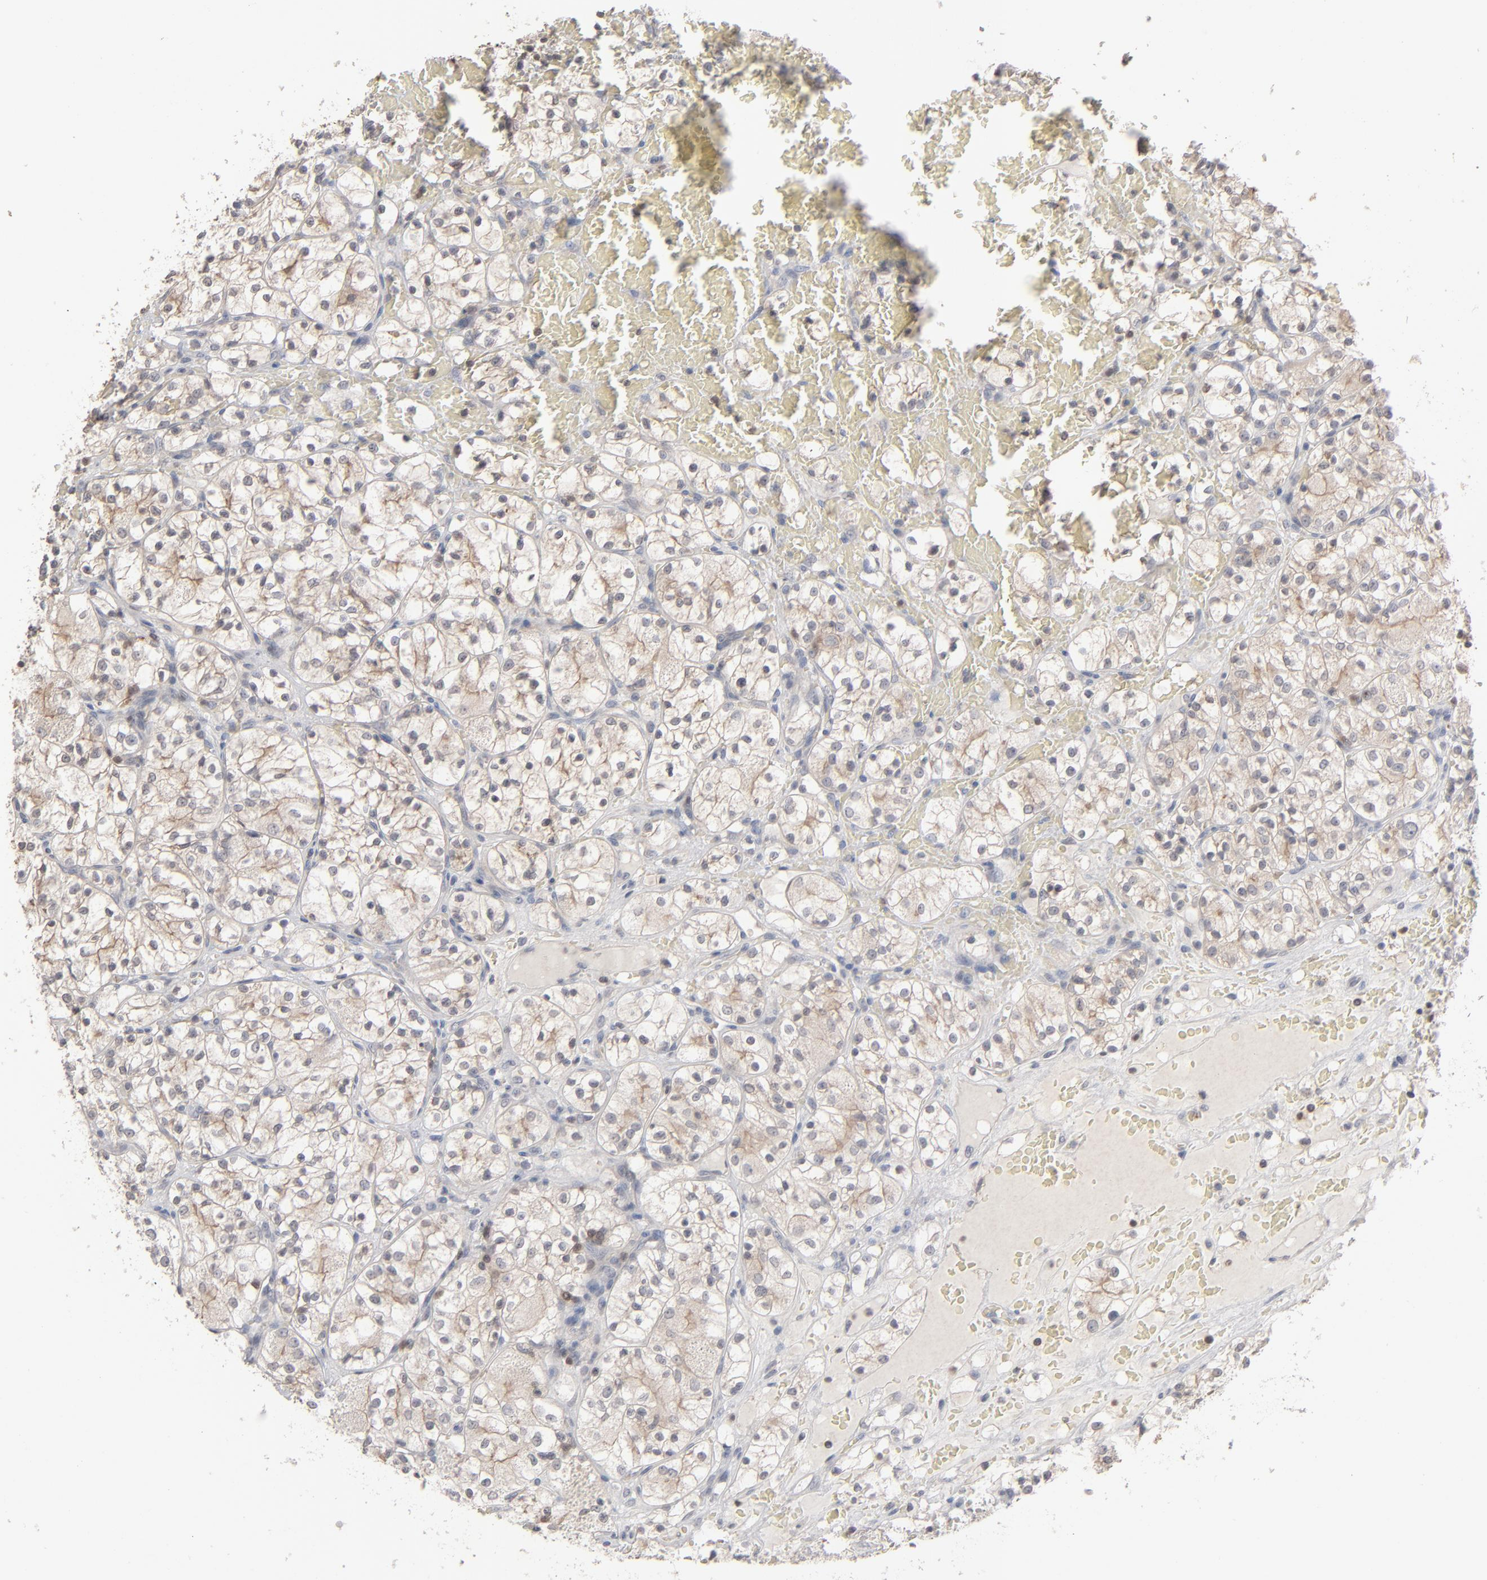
{"staining": {"intensity": "weak", "quantity": ">75%", "location": "cytoplasmic/membranous"}, "tissue": "renal cancer", "cell_type": "Tumor cells", "image_type": "cancer", "snomed": [{"axis": "morphology", "description": "Adenocarcinoma, NOS"}, {"axis": "topography", "description": "Kidney"}], "caption": "Brown immunohistochemical staining in human renal cancer exhibits weak cytoplasmic/membranous positivity in approximately >75% of tumor cells. (Brightfield microscopy of DAB IHC at high magnification).", "gene": "STAT4", "patient": {"sex": "female", "age": 60}}